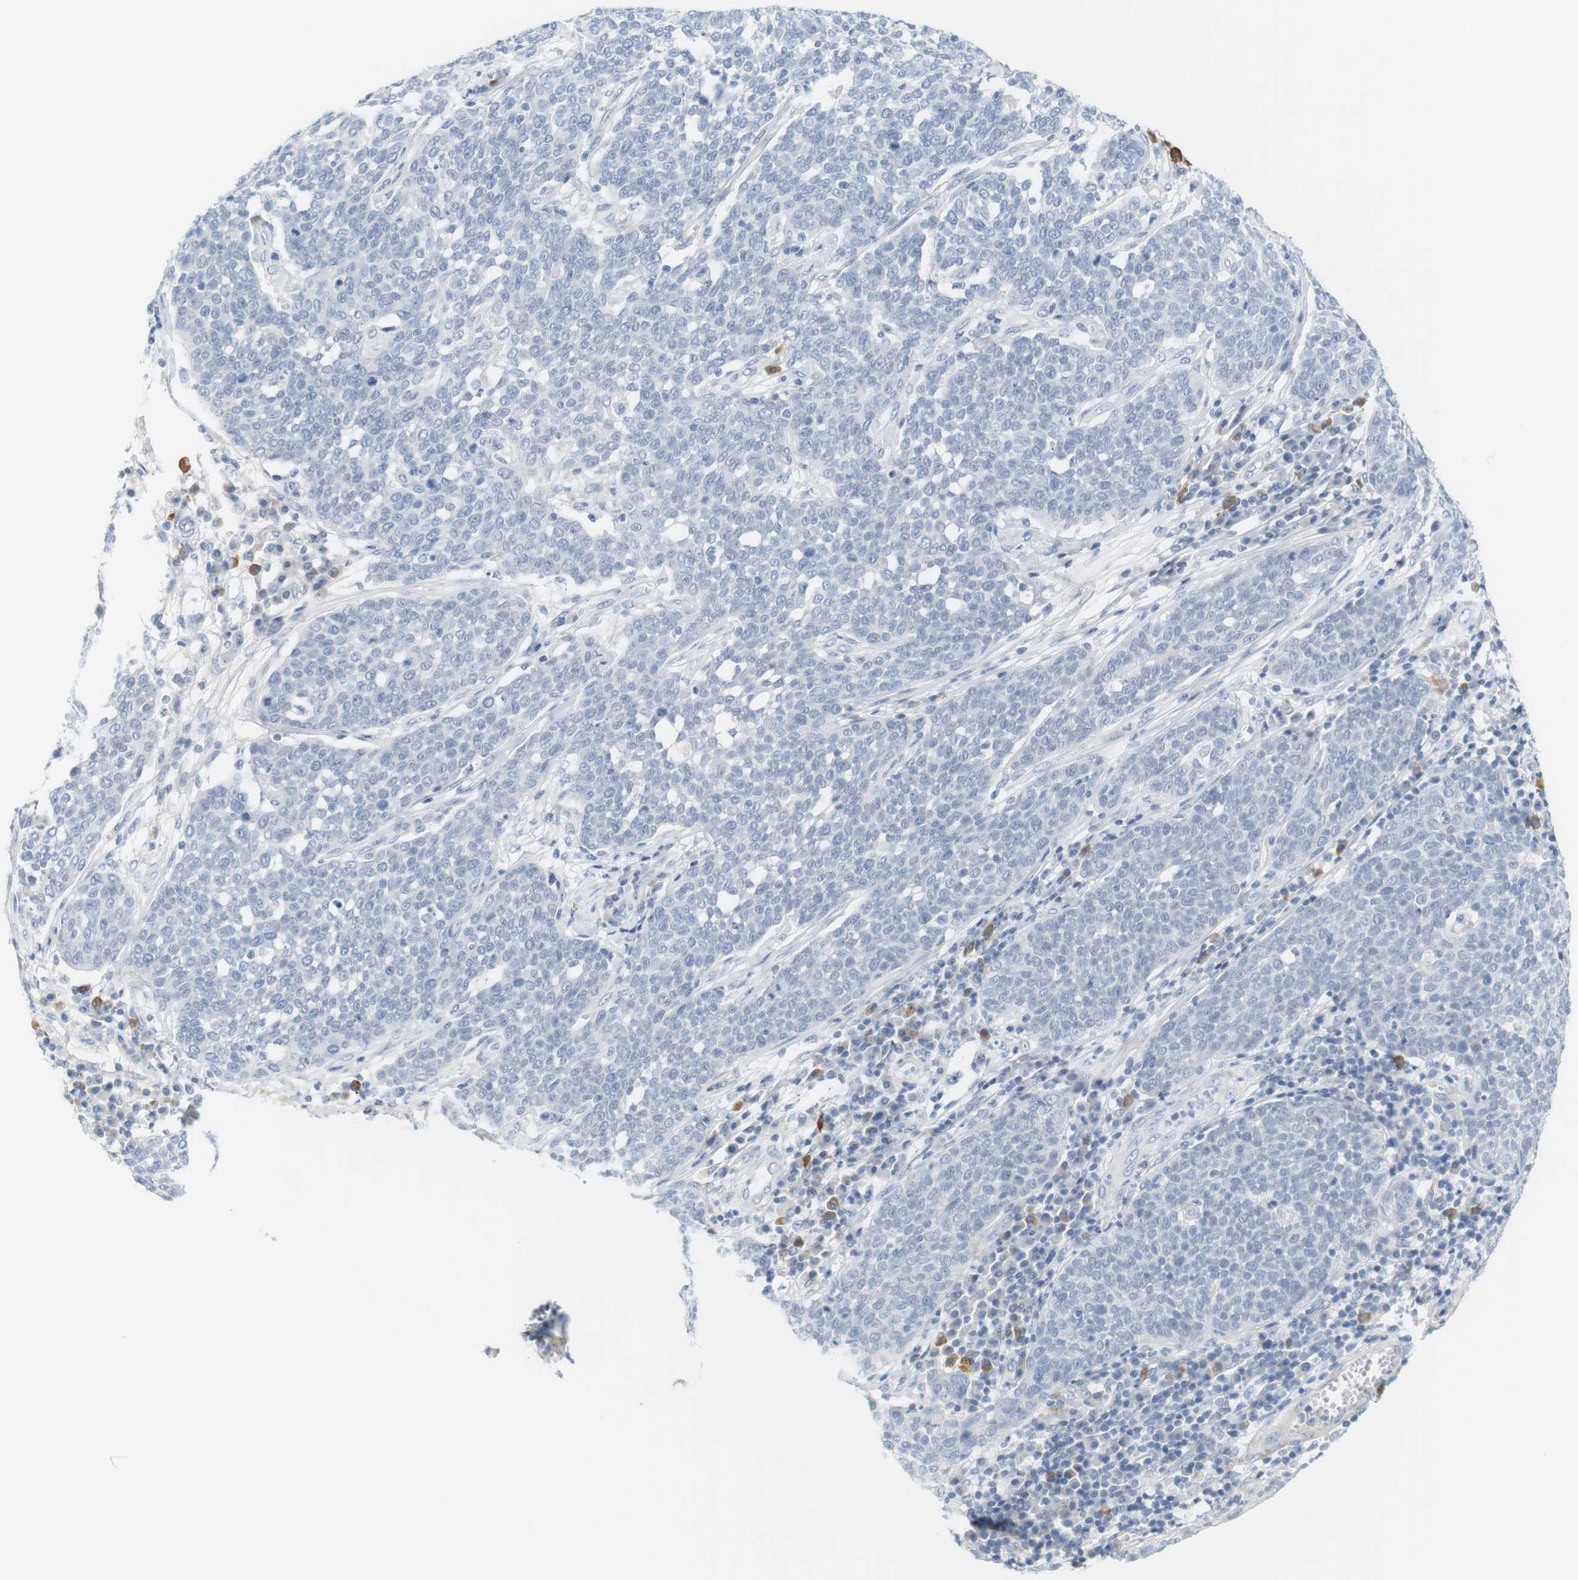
{"staining": {"intensity": "negative", "quantity": "none", "location": "none"}, "tissue": "cervical cancer", "cell_type": "Tumor cells", "image_type": "cancer", "snomed": [{"axis": "morphology", "description": "Squamous cell carcinoma, NOS"}, {"axis": "topography", "description": "Cervix"}], "caption": "Photomicrograph shows no protein expression in tumor cells of squamous cell carcinoma (cervical) tissue.", "gene": "RGS9", "patient": {"sex": "female", "age": 34}}